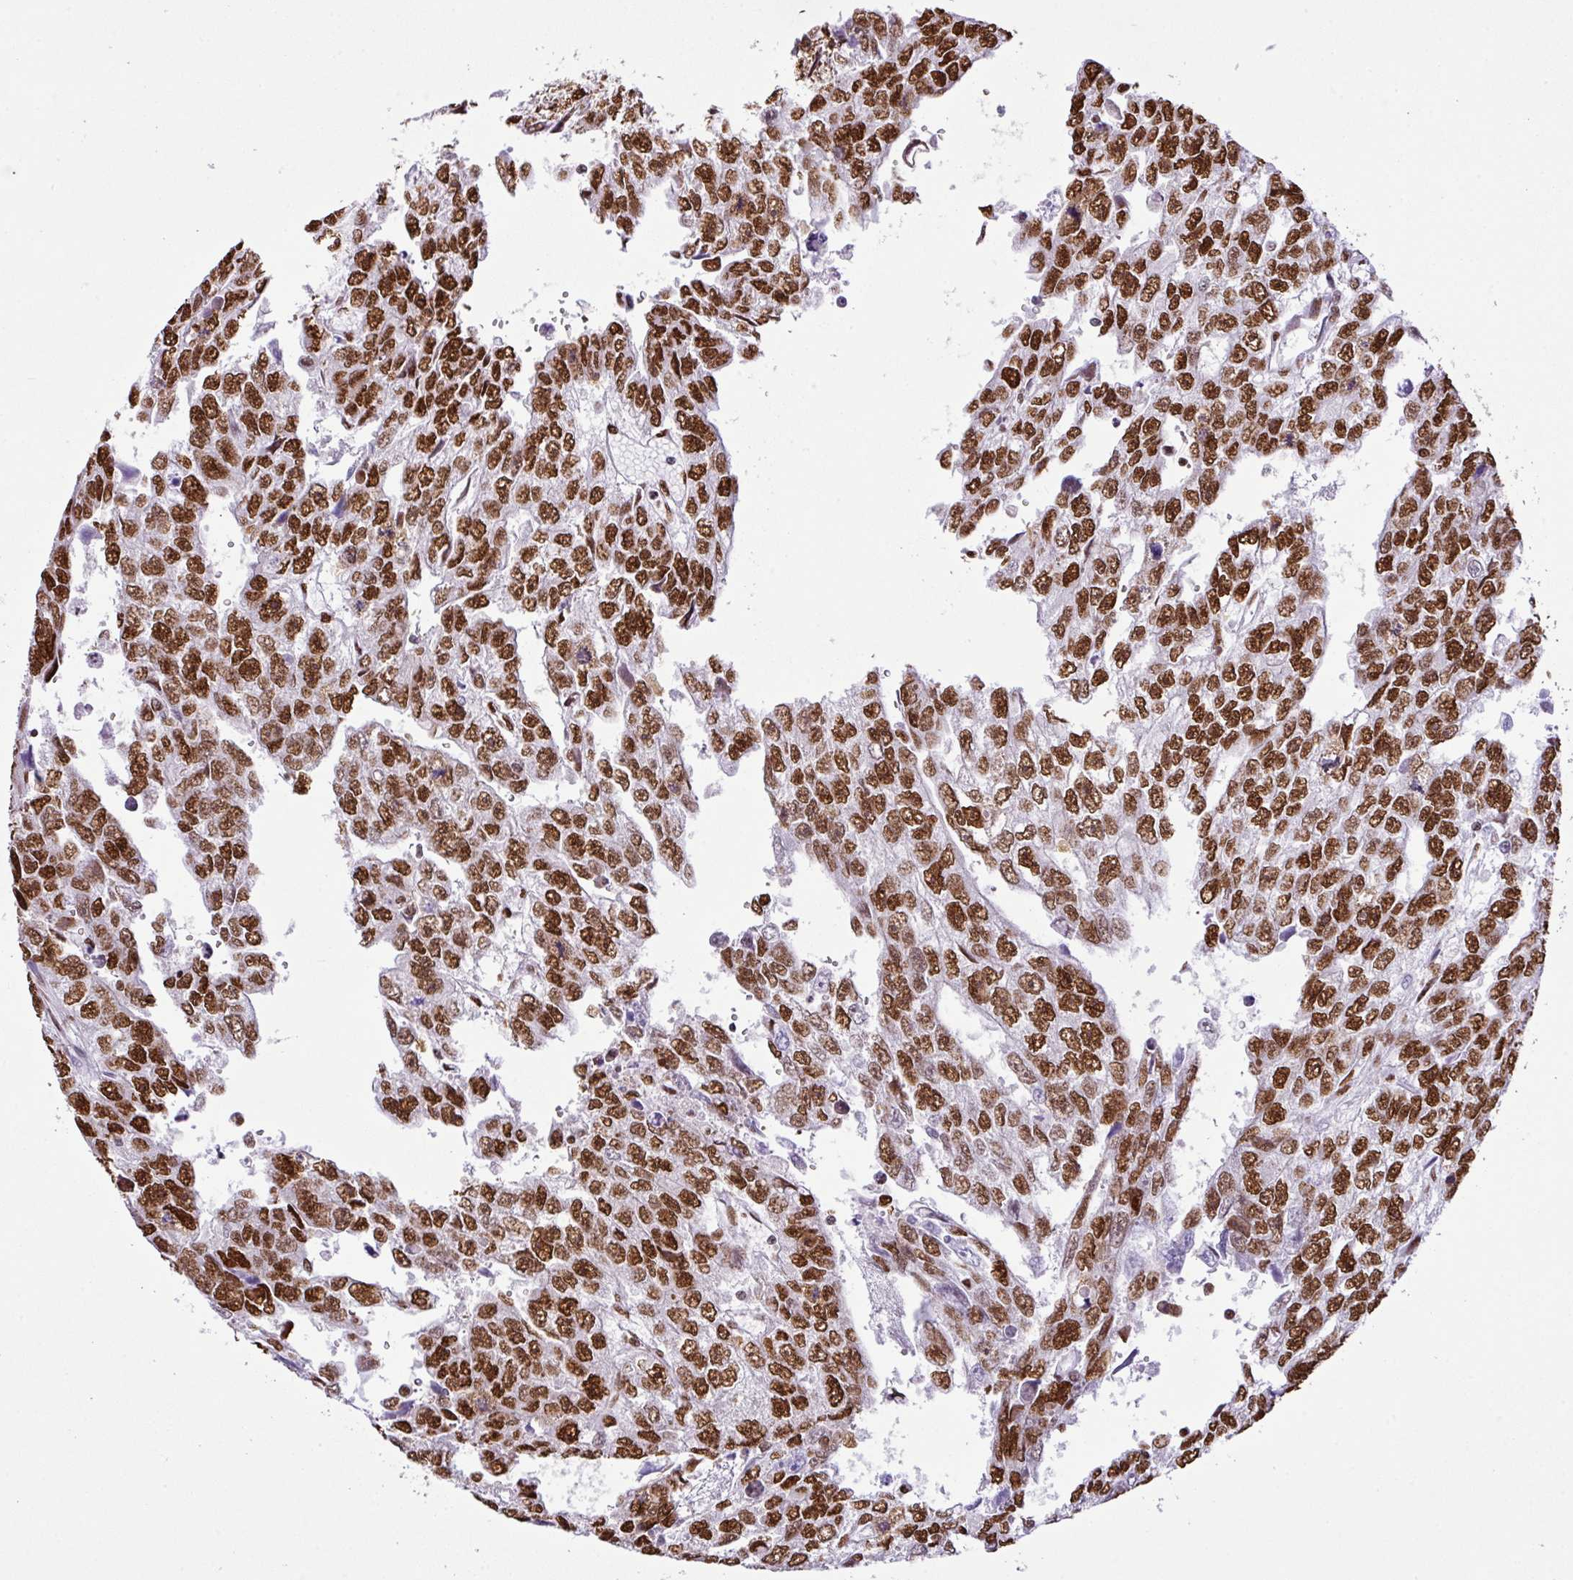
{"staining": {"intensity": "strong", "quantity": ">75%", "location": "nuclear"}, "tissue": "testis cancer", "cell_type": "Tumor cells", "image_type": "cancer", "snomed": [{"axis": "morphology", "description": "Carcinoma, Embryonal, NOS"}, {"axis": "topography", "description": "Testis"}], "caption": "Immunohistochemistry (IHC) photomicrograph of neoplastic tissue: embryonal carcinoma (testis) stained using IHC displays high levels of strong protein expression localized specifically in the nuclear of tumor cells, appearing as a nuclear brown color.", "gene": "RARG", "patient": {"sex": "male", "age": 20}}